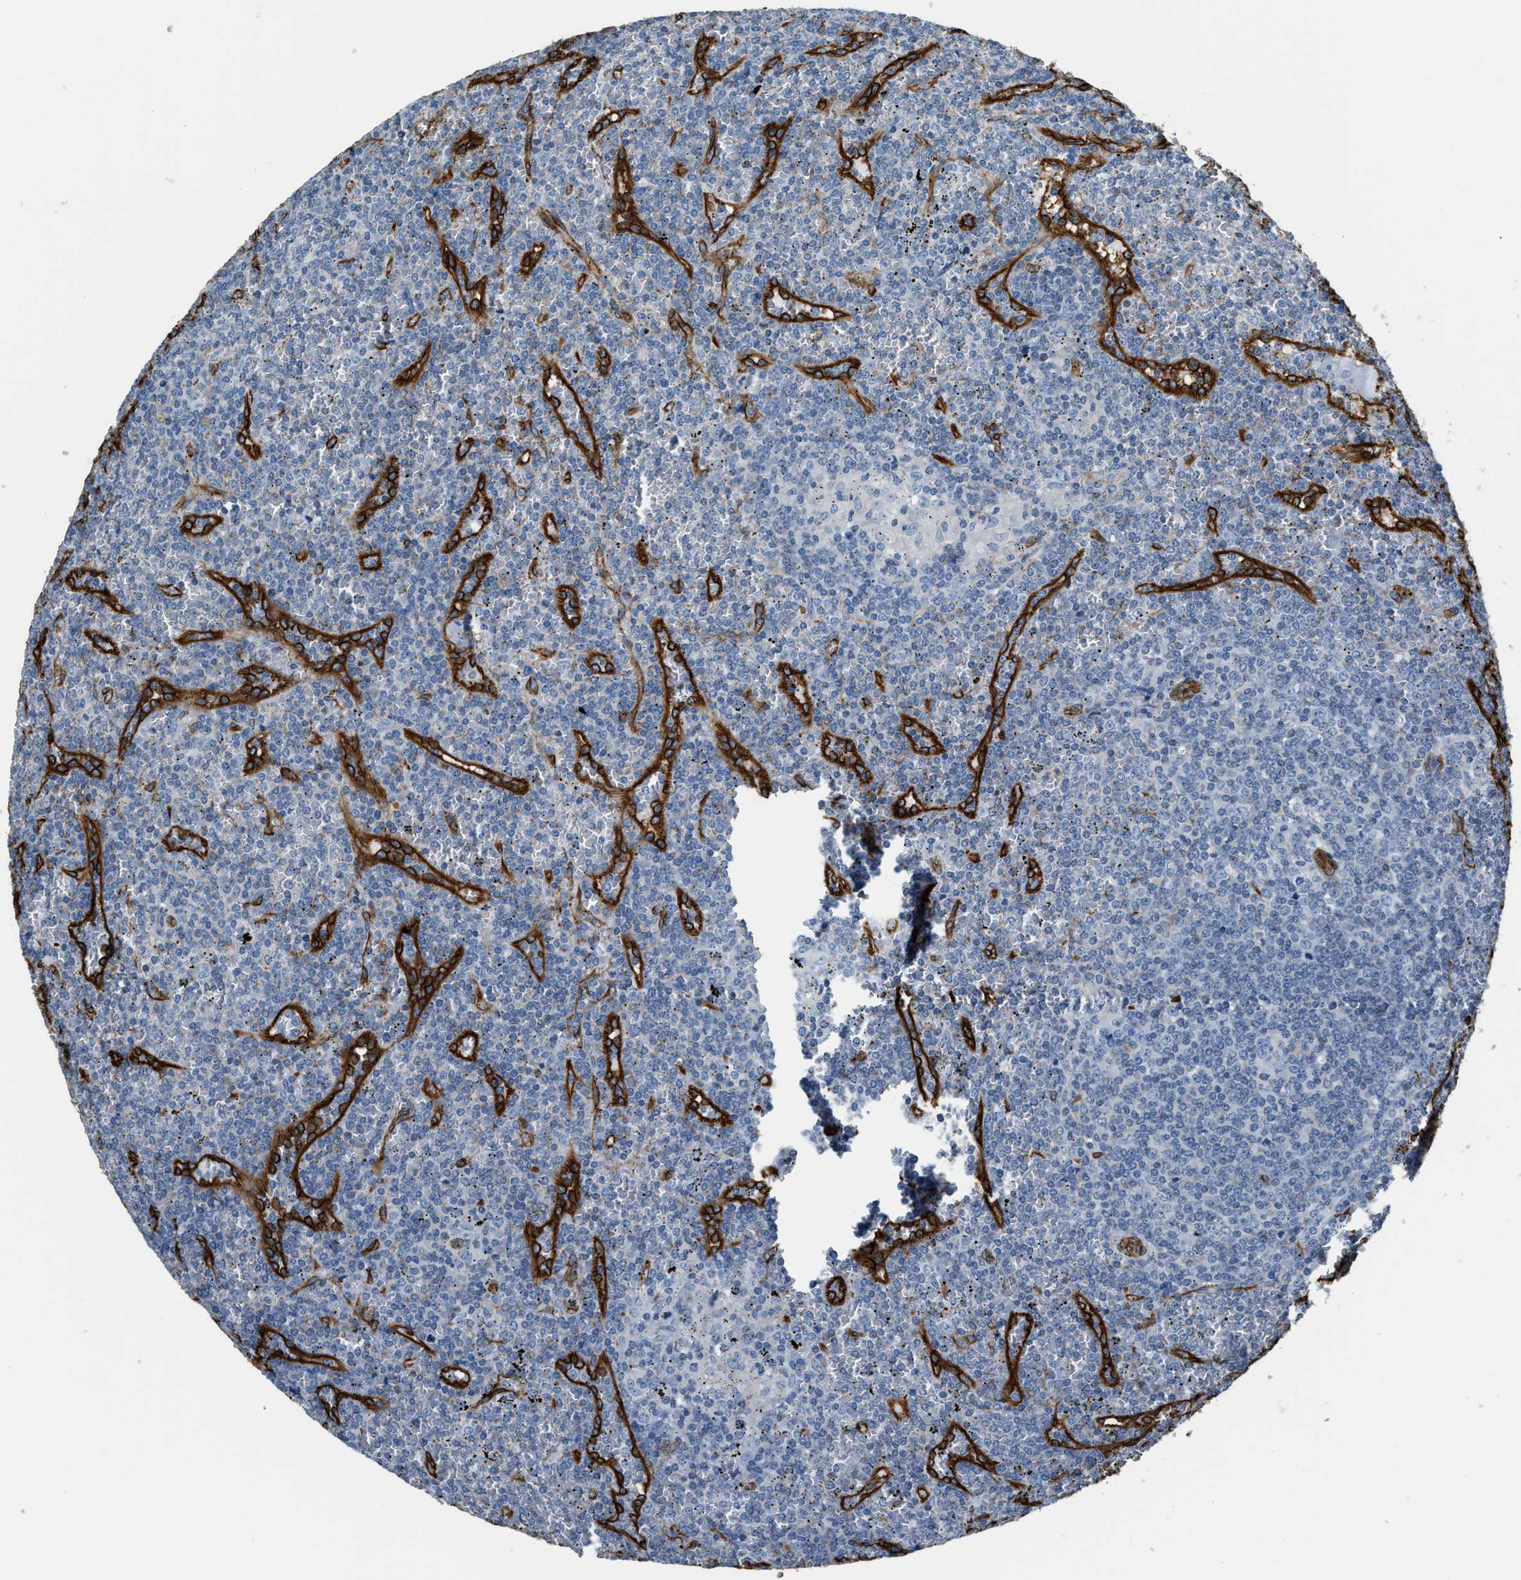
{"staining": {"intensity": "negative", "quantity": "none", "location": "none"}, "tissue": "lymphoma", "cell_type": "Tumor cells", "image_type": "cancer", "snomed": [{"axis": "morphology", "description": "Malignant lymphoma, non-Hodgkin's type, Low grade"}, {"axis": "topography", "description": "Spleen"}], "caption": "A high-resolution photomicrograph shows immunohistochemistry (IHC) staining of lymphoma, which shows no significant staining in tumor cells.", "gene": "TMEM43", "patient": {"sex": "female", "age": 19}}